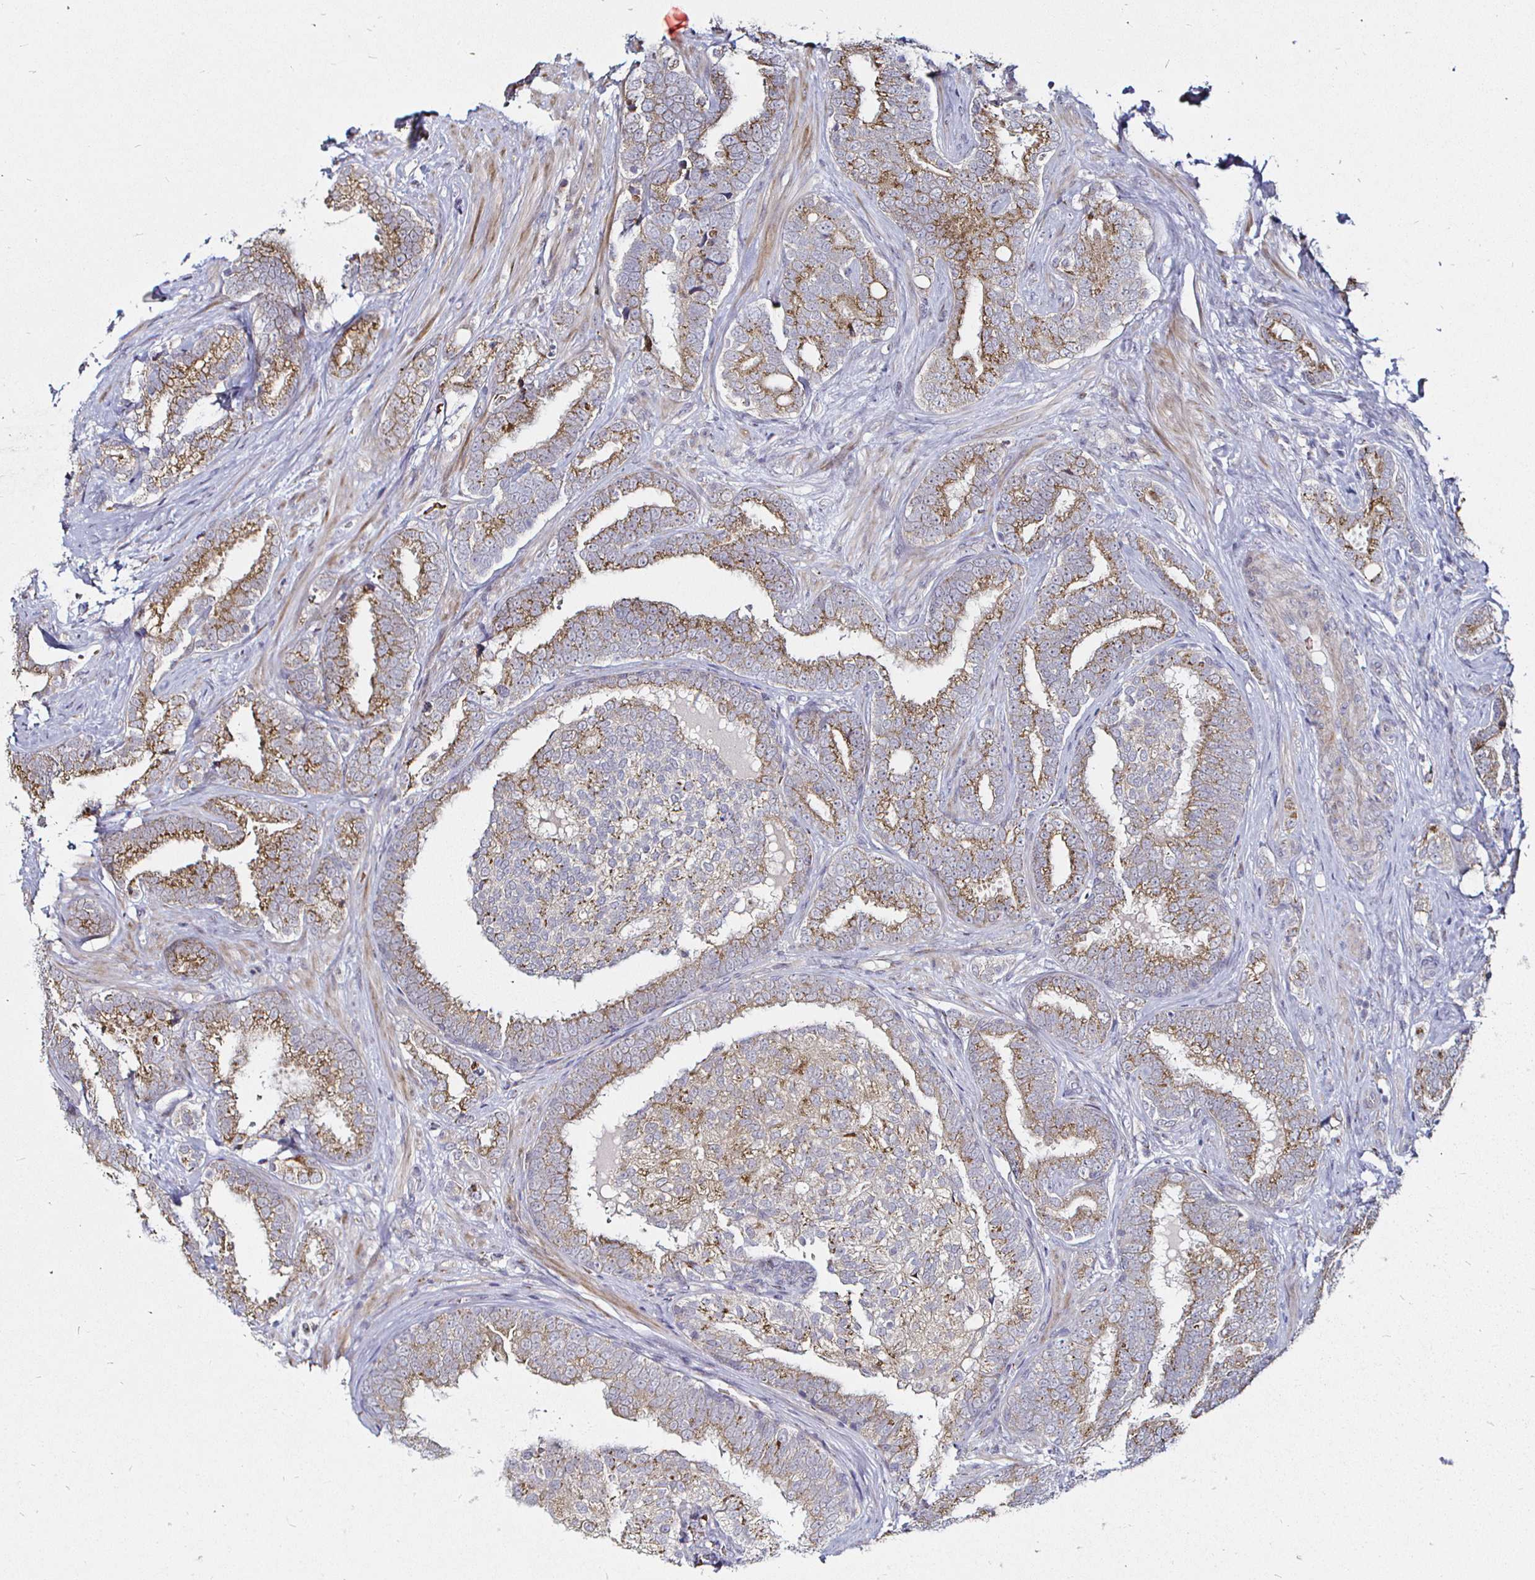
{"staining": {"intensity": "moderate", "quantity": ">75%", "location": "cytoplasmic/membranous"}, "tissue": "prostate cancer", "cell_type": "Tumor cells", "image_type": "cancer", "snomed": [{"axis": "morphology", "description": "Adenocarcinoma, High grade"}, {"axis": "topography", "description": "Prostate"}], "caption": "Tumor cells exhibit moderate cytoplasmic/membranous expression in approximately >75% of cells in prostate cancer (adenocarcinoma (high-grade)).", "gene": "ATG3", "patient": {"sex": "male", "age": 72}}